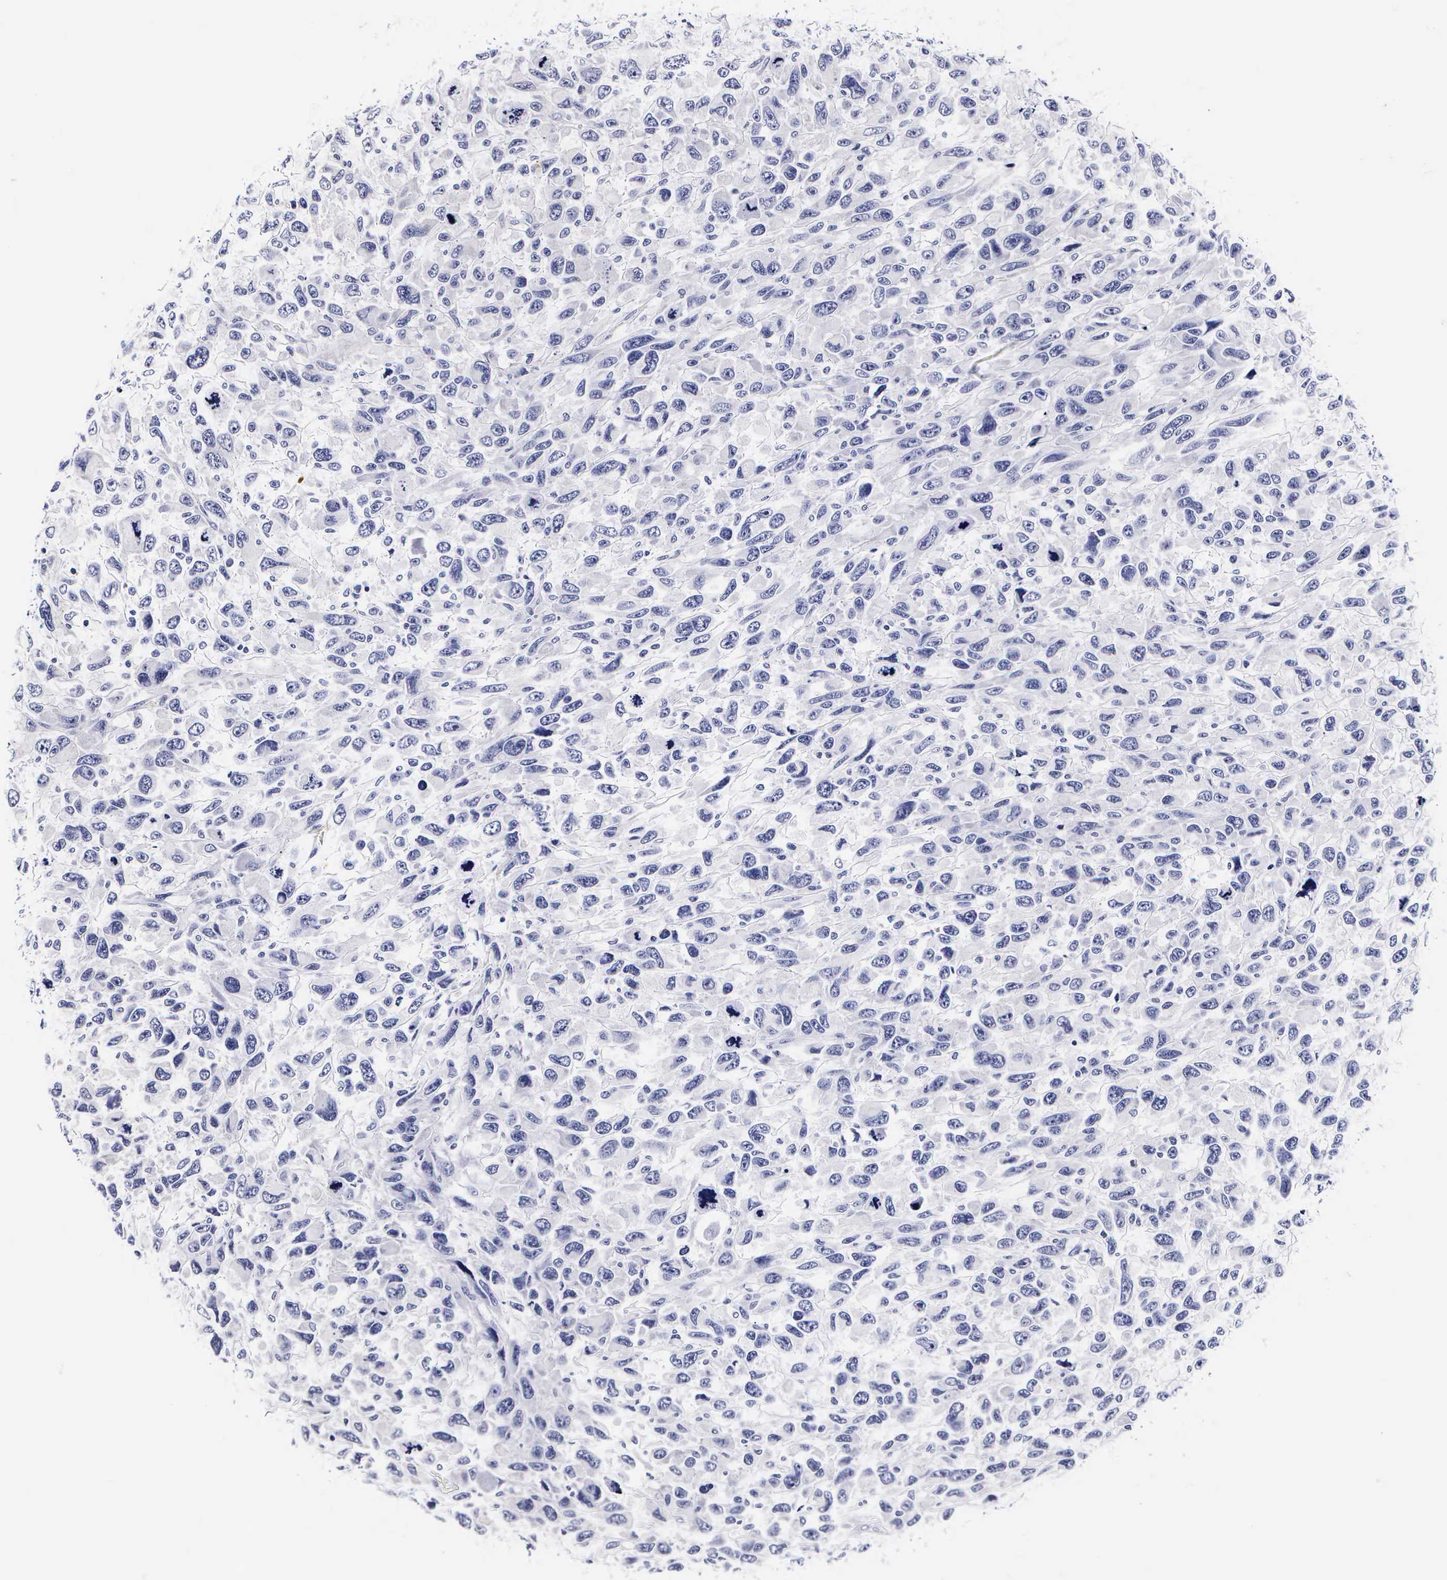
{"staining": {"intensity": "negative", "quantity": "none", "location": "none"}, "tissue": "renal cancer", "cell_type": "Tumor cells", "image_type": "cancer", "snomed": [{"axis": "morphology", "description": "Adenocarcinoma, NOS"}, {"axis": "topography", "description": "Kidney"}], "caption": "DAB immunohistochemical staining of human renal cancer (adenocarcinoma) displays no significant positivity in tumor cells.", "gene": "RNASE6", "patient": {"sex": "male", "age": 79}}